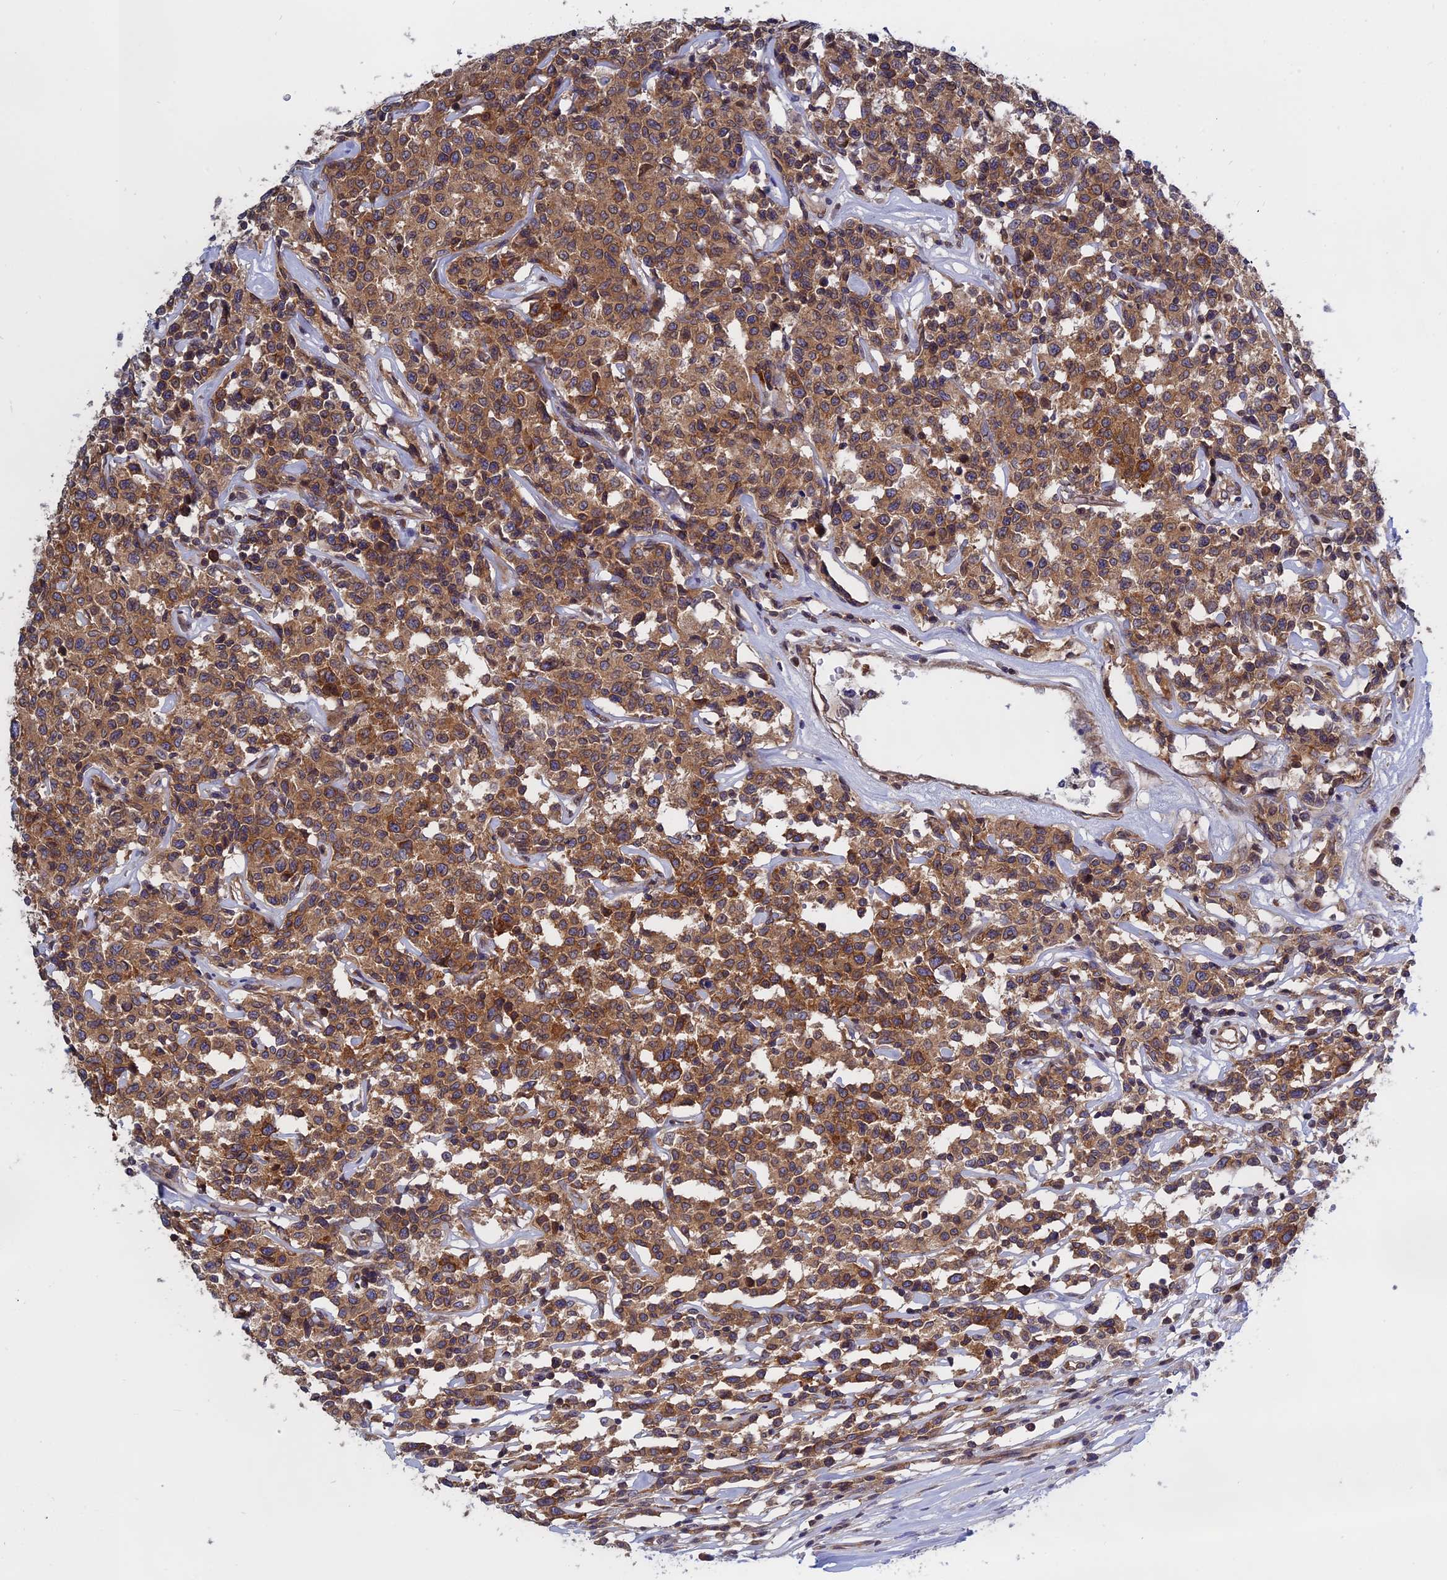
{"staining": {"intensity": "moderate", "quantity": ">75%", "location": "cytoplasmic/membranous"}, "tissue": "lymphoma", "cell_type": "Tumor cells", "image_type": "cancer", "snomed": [{"axis": "morphology", "description": "Malignant lymphoma, non-Hodgkin's type, Low grade"}, {"axis": "topography", "description": "Small intestine"}], "caption": "An immunohistochemistry histopathology image of neoplastic tissue is shown. Protein staining in brown shows moderate cytoplasmic/membranous positivity in low-grade malignant lymphoma, non-Hodgkin's type within tumor cells.", "gene": "NAA10", "patient": {"sex": "female", "age": 59}}